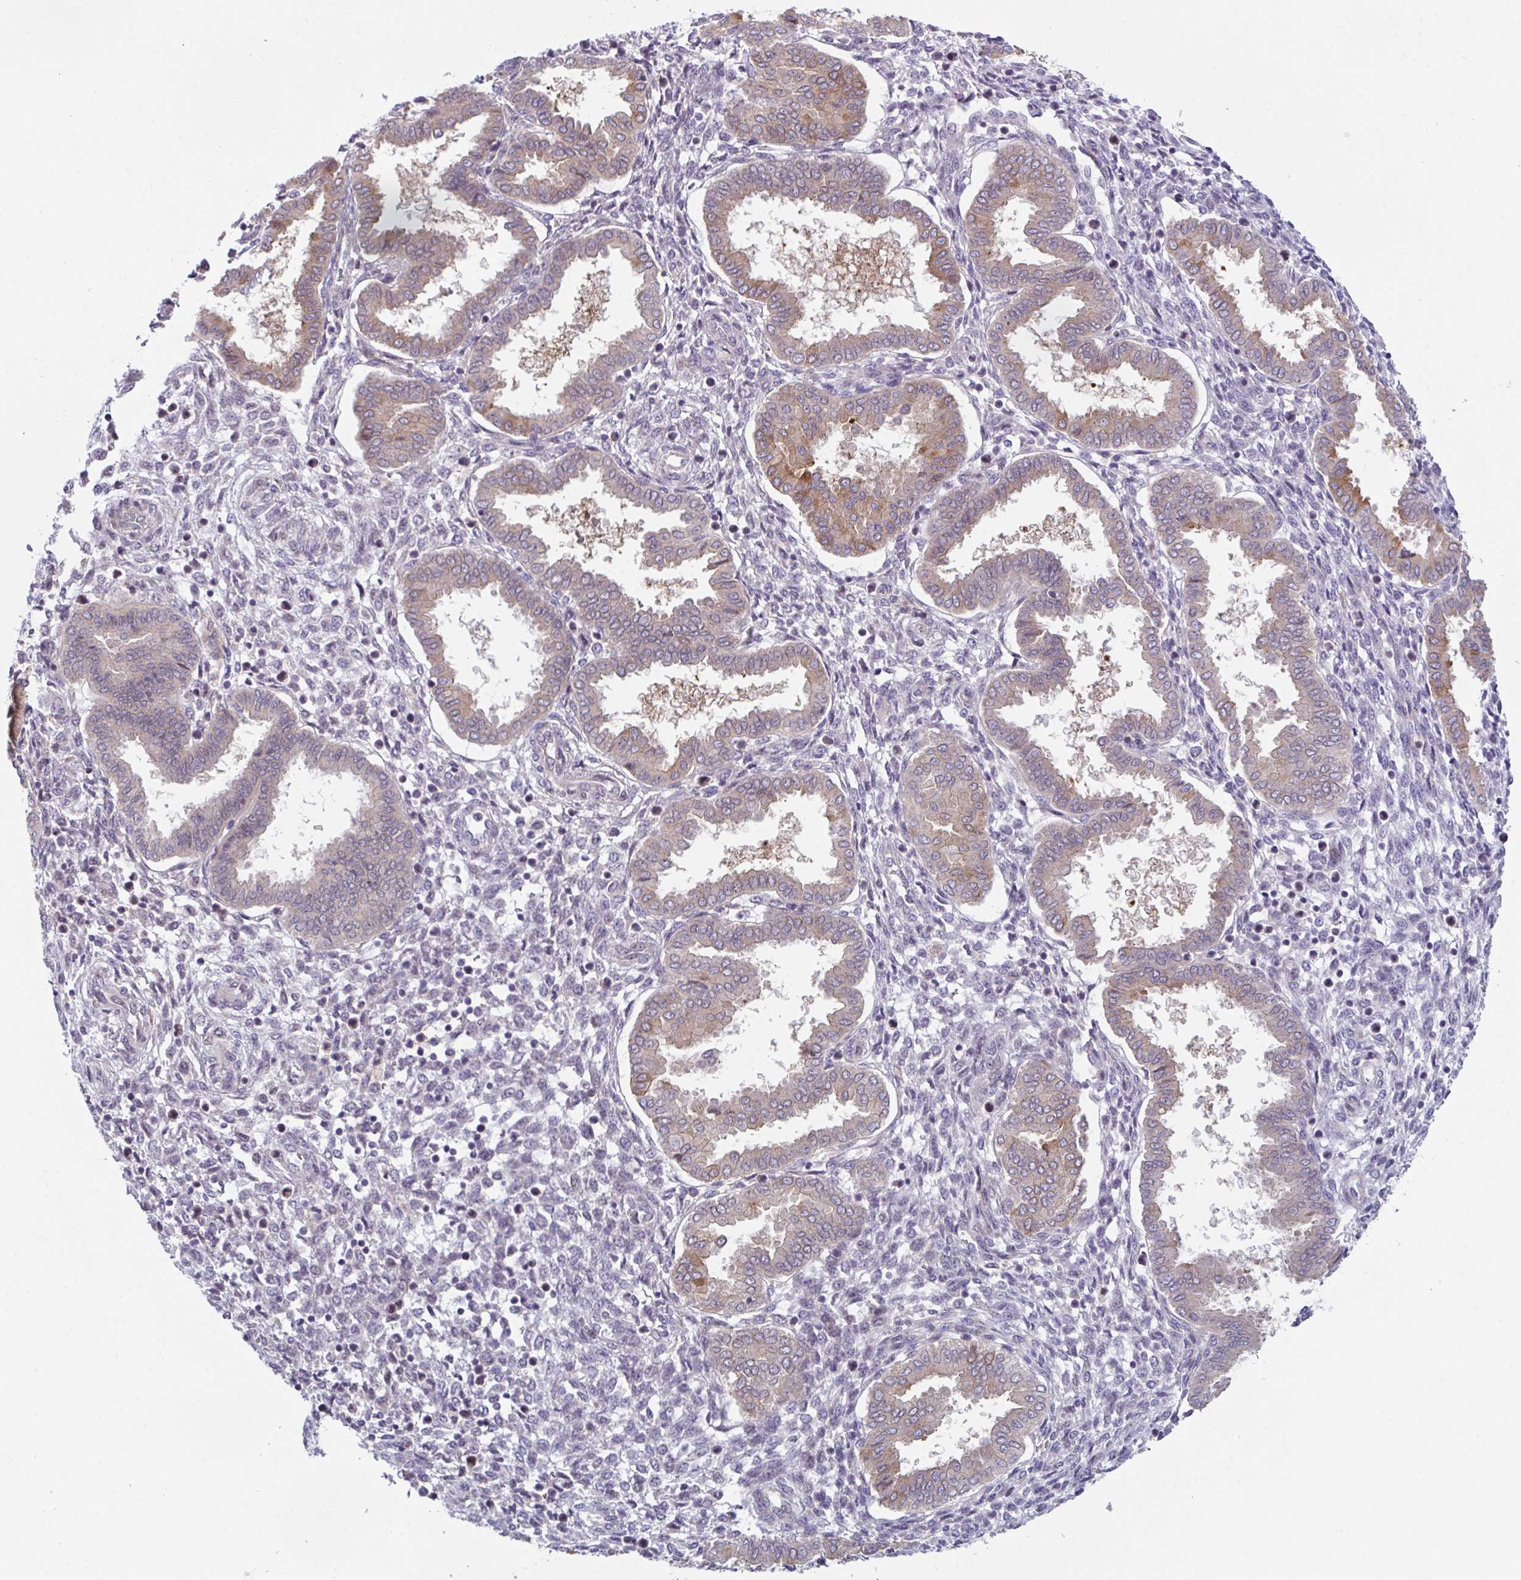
{"staining": {"intensity": "weak", "quantity": "<25%", "location": "nuclear"}, "tissue": "endometrium", "cell_type": "Cells in endometrial stroma", "image_type": "normal", "snomed": [{"axis": "morphology", "description": "Normal tissue, NOS"}, {"axis": "topography", "description": "Endometrium"}], "caption": "This is an IHC histopathology image of unremarkable endometrium. There is no positivity in cells in endometrial stroma.", "gene": "RBM18", "patient": {"sex": "female", "age": 24}}